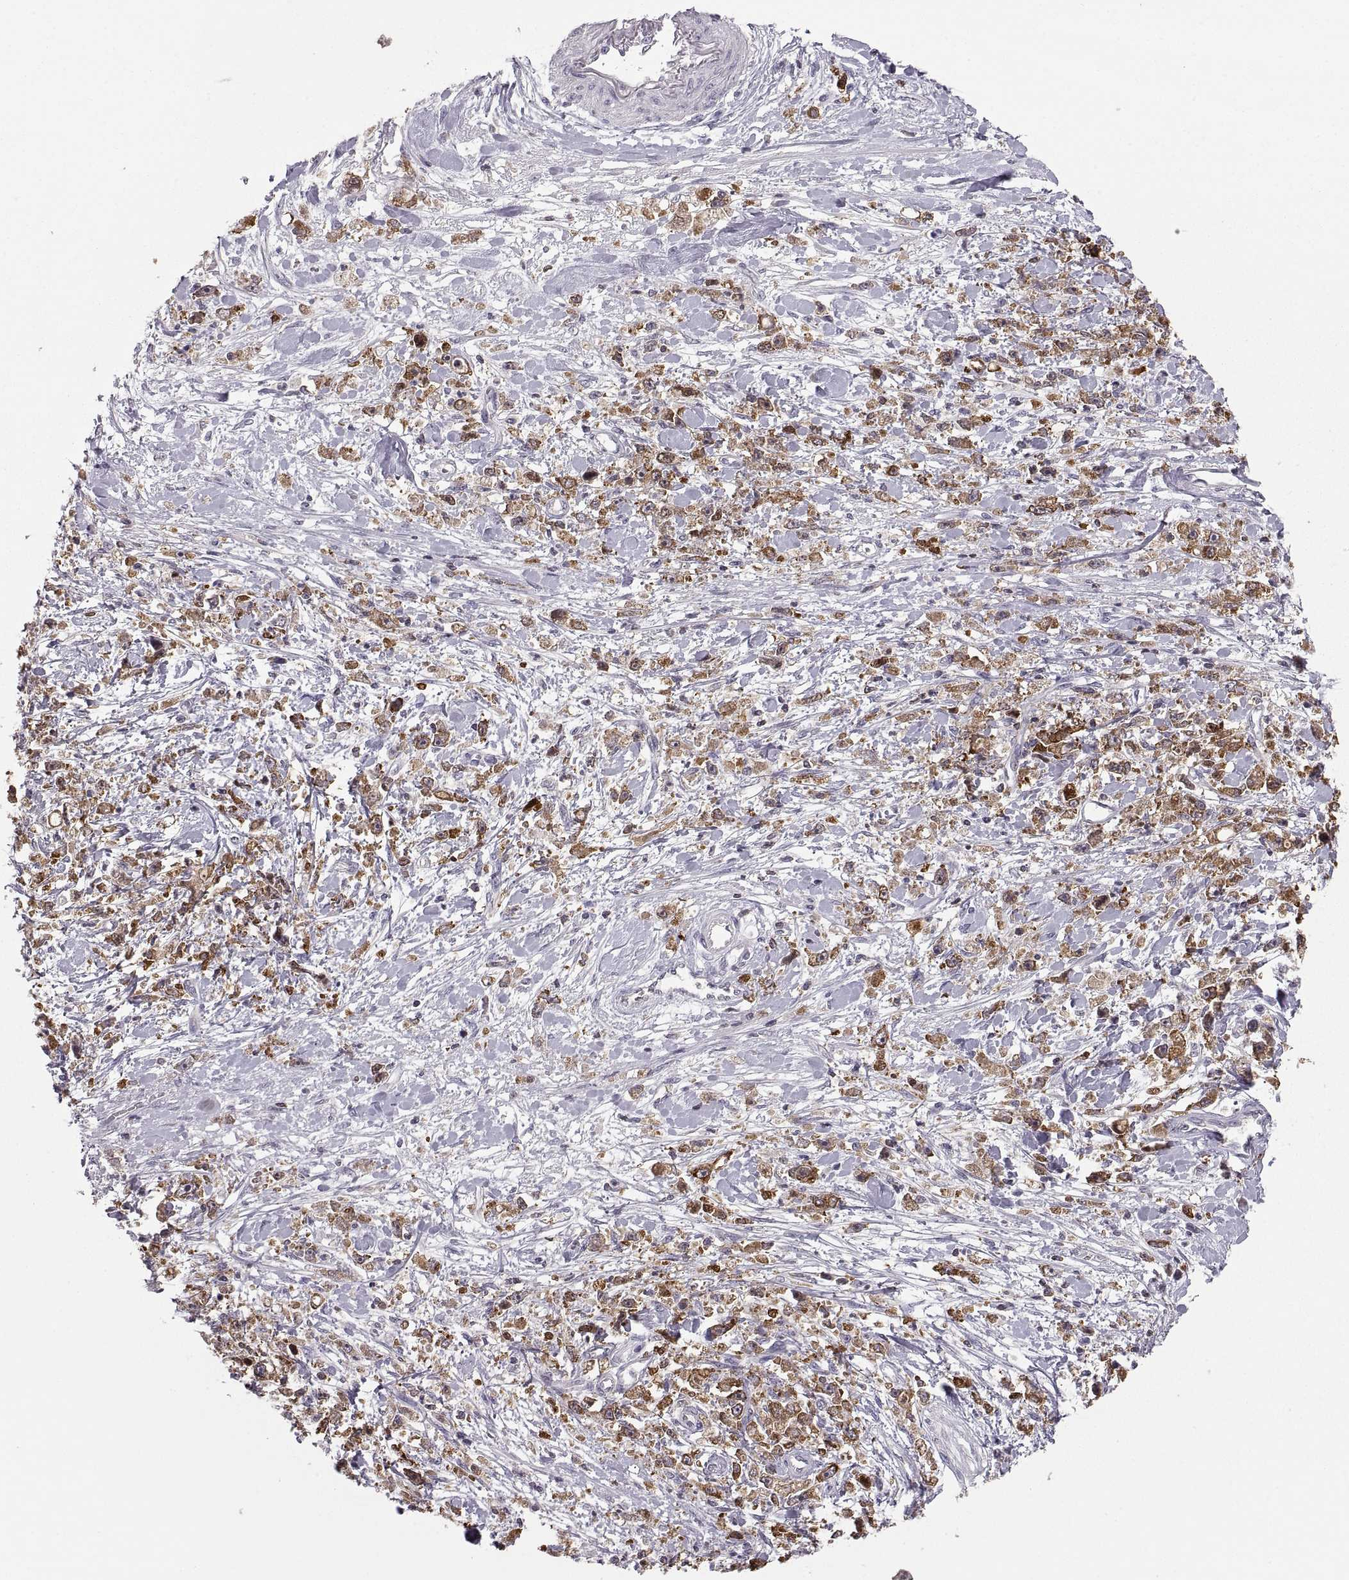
{"staining": {"intensity": "strong", "quantity": "25%-75%", "location": "cytoplasmic/membranous"}, "tissue": "stomach cancer", "cell_type": "Tumor cells", "image_type": "cancer", "snomed": [{"axis": "morphology", "description": "Adenocarcinoma, NOS"}, {"axis": "topography", "description": "Stomach"}], "caption": "Stomach cancer (adenocarcinoma) stained for a protein reveals strong cytoplasmic/membranous positivity in tumor cells.", "gene": "EZR", "patient": {"sex": "female", "age": 59}}